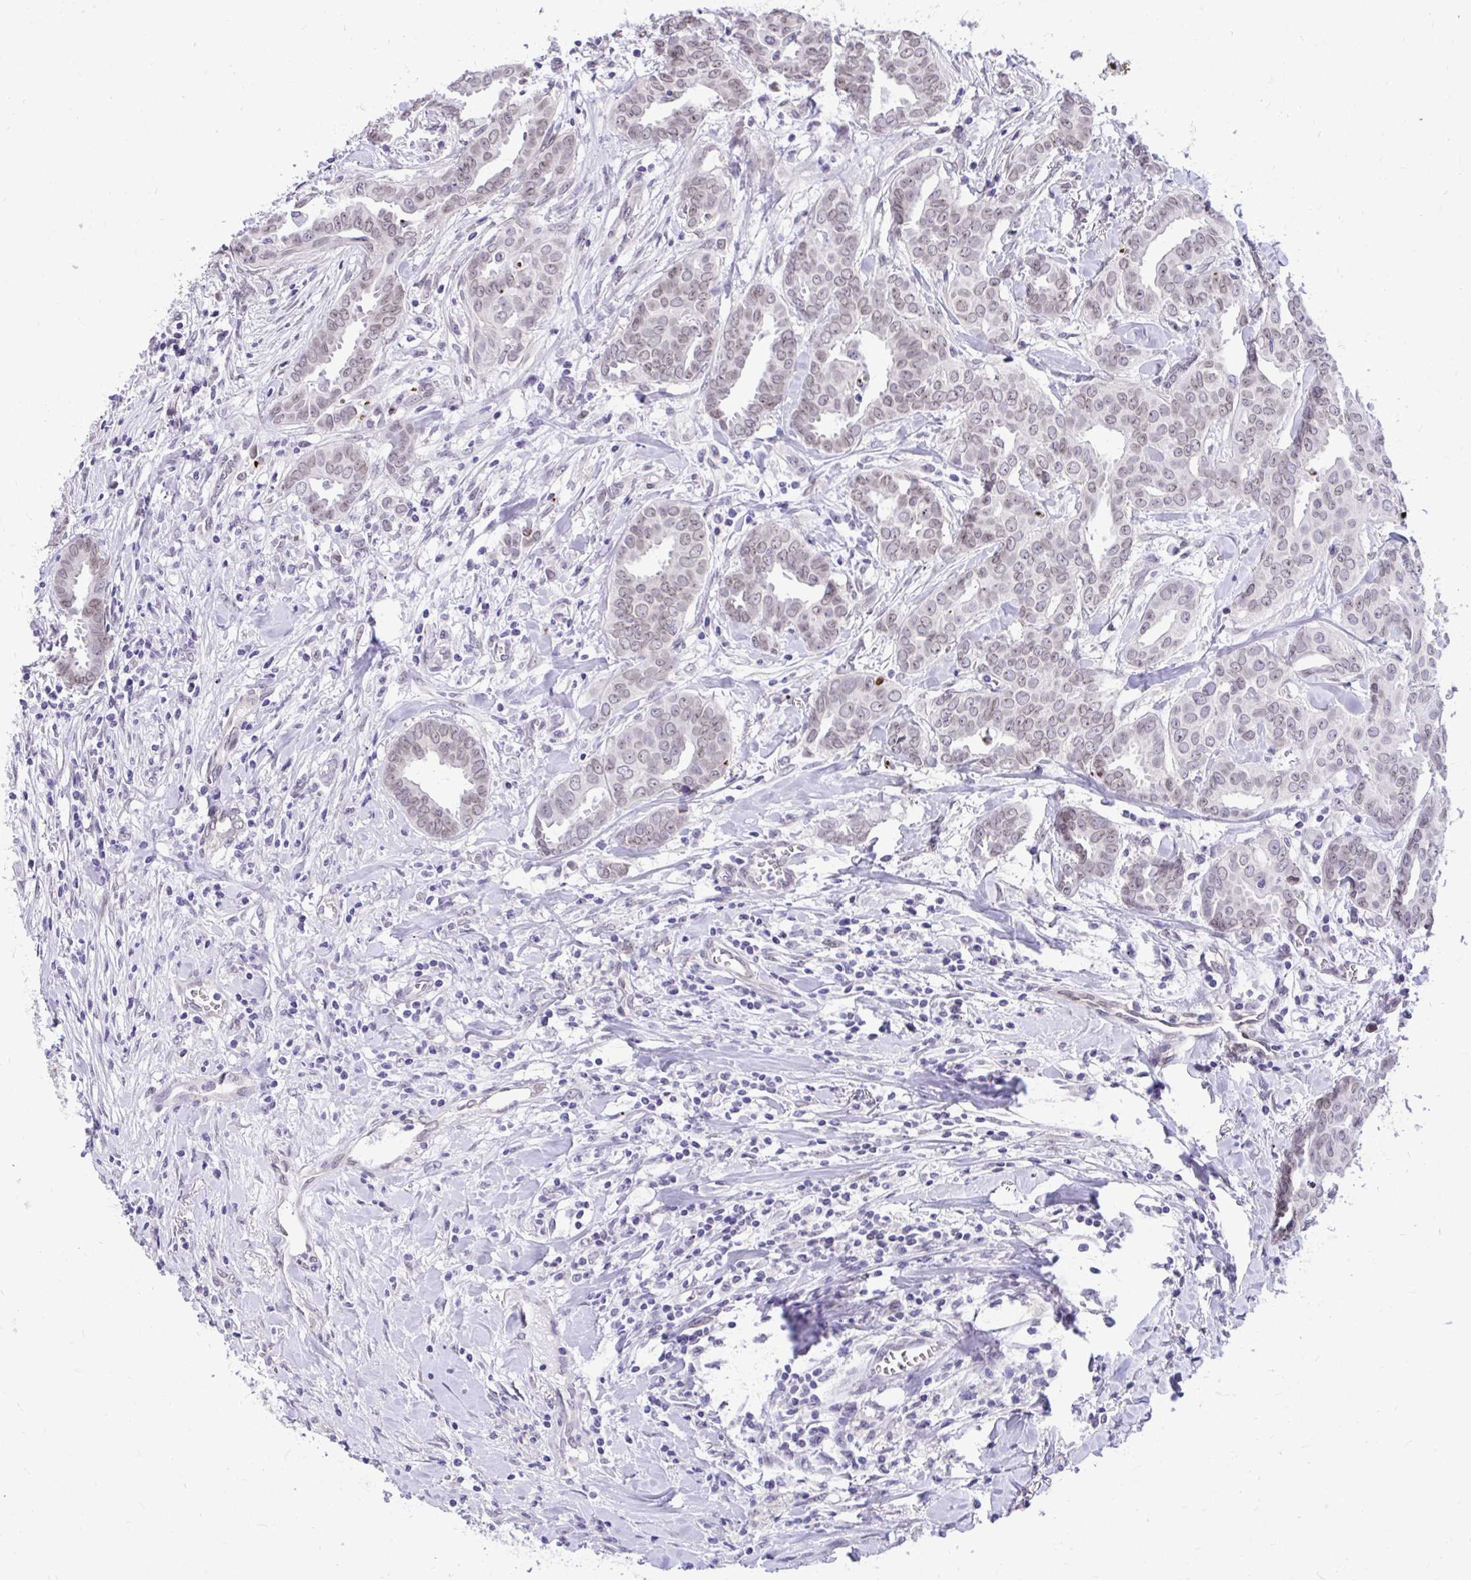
{"staining": {"intensity": "weak", "quantity": "25%-75%", "location": "nuclear"}, "tissue": "breast cancer", "cell_type": "Tumor cells", "image_type": "cancer", "snomed": [{"axis": "morphology", "description": "Duct carcinoma"}, {"axis": "topography", "description": "Breast"}], "caption": "Immunohistochemistry (IHC) (DAB (3,3'-diaminobenzidine)) staining of breast intraductal carcinoma shows weak nuclear protein staining in approximately 25%-75% of tumor cells.", "gene": "BANF1", "patient": {"sex": "female", "age": 45}}